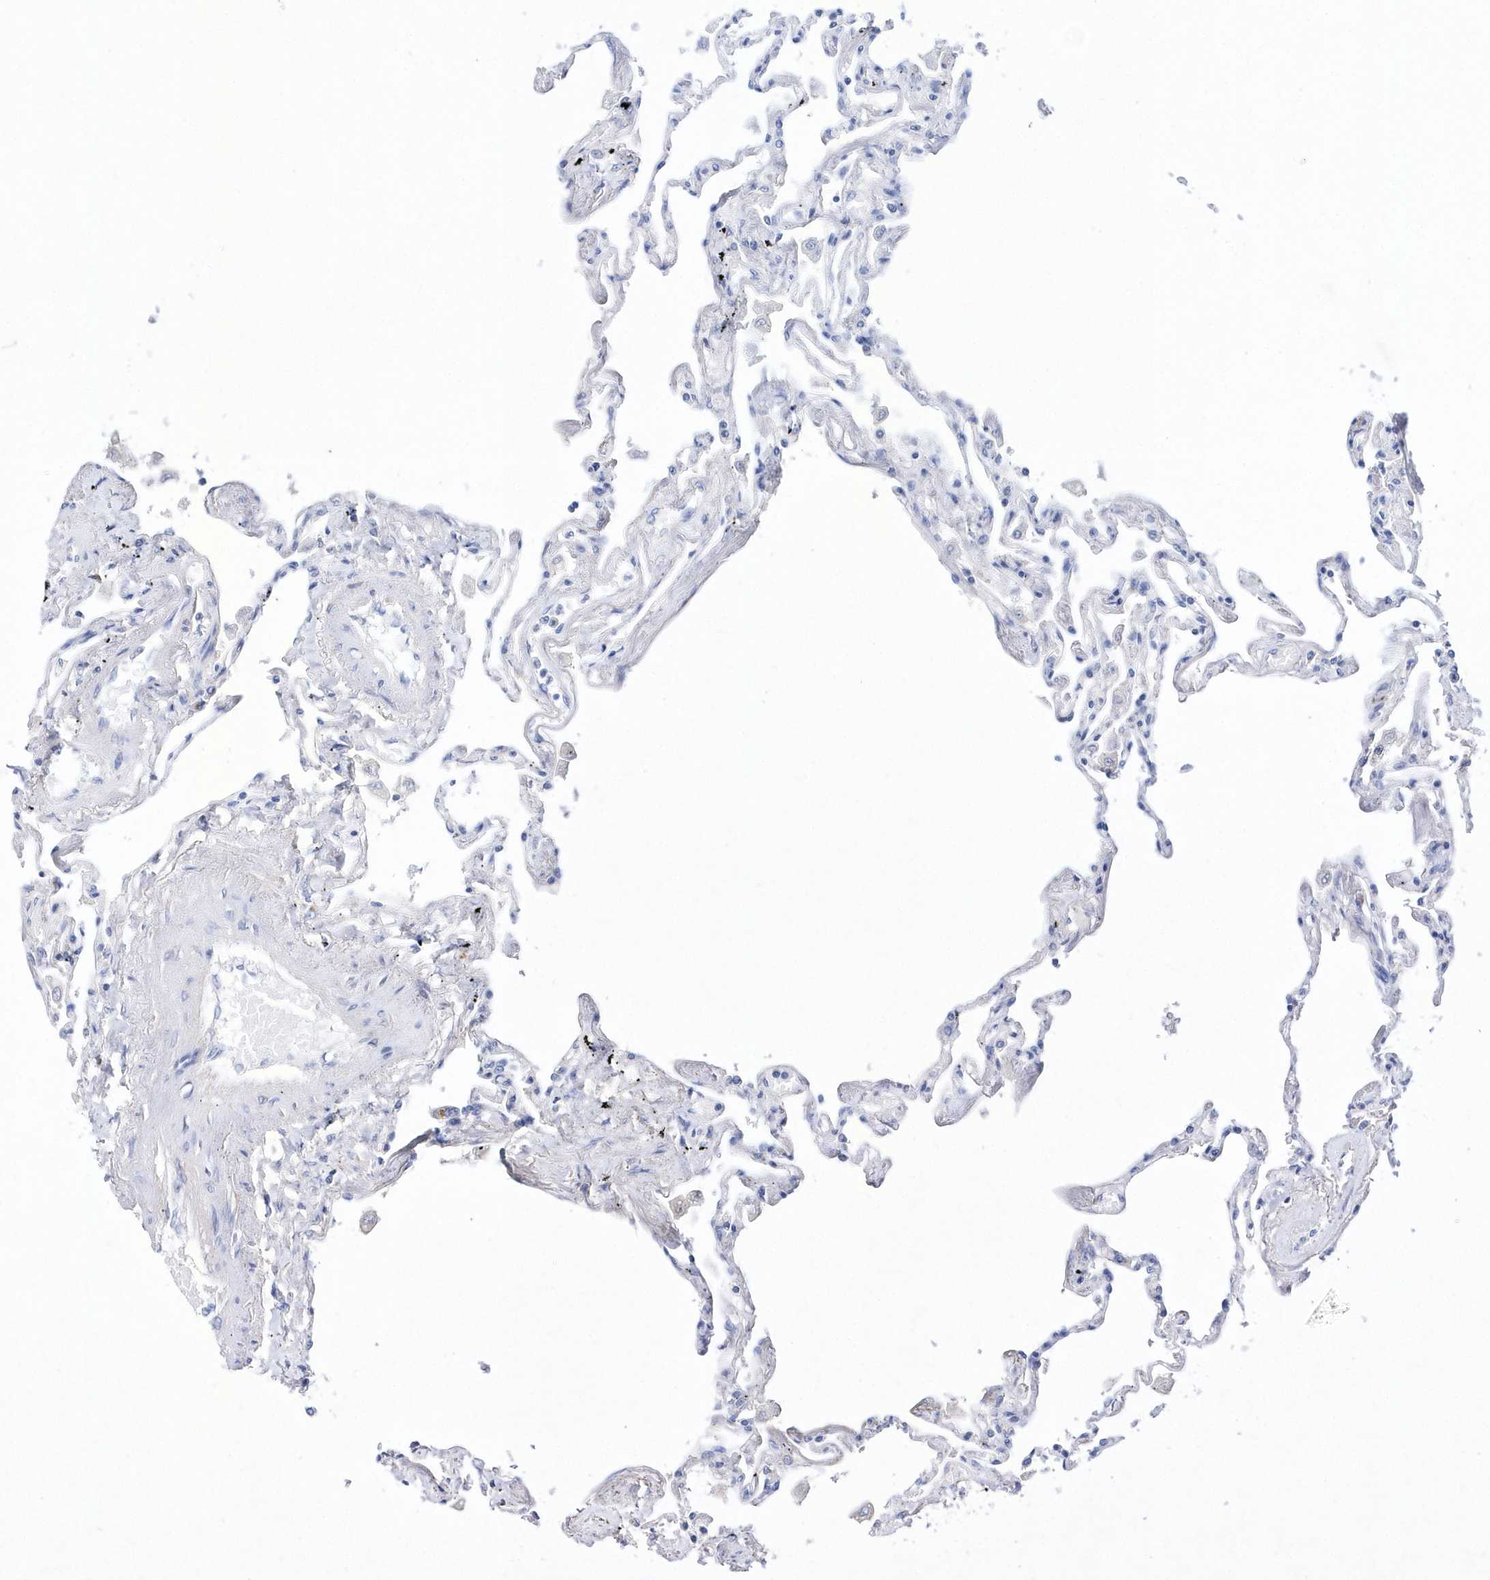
{"staining": {"intensity": "negative", "quantity": "none", "location": "none"}, "tissue": "lung", "cell_type": "Alveolar cells", "image_type": "normal", "snomed": [{"axis": "morphology", "description": "Normal tissue, NOS"}, {"axis": "topography", "description": "Lung"}], "caption": "Alveolar cells are negative for protein expression in benign human lung. (Stains: DAB (3,3'-diaminobenzidine) immunohistochemistry with hematoxylin counter stain, Microscopy: brightfield microscopy at high magnification).", "gene": "METTL8", "patient": {"sex": "female", "age": 67}}